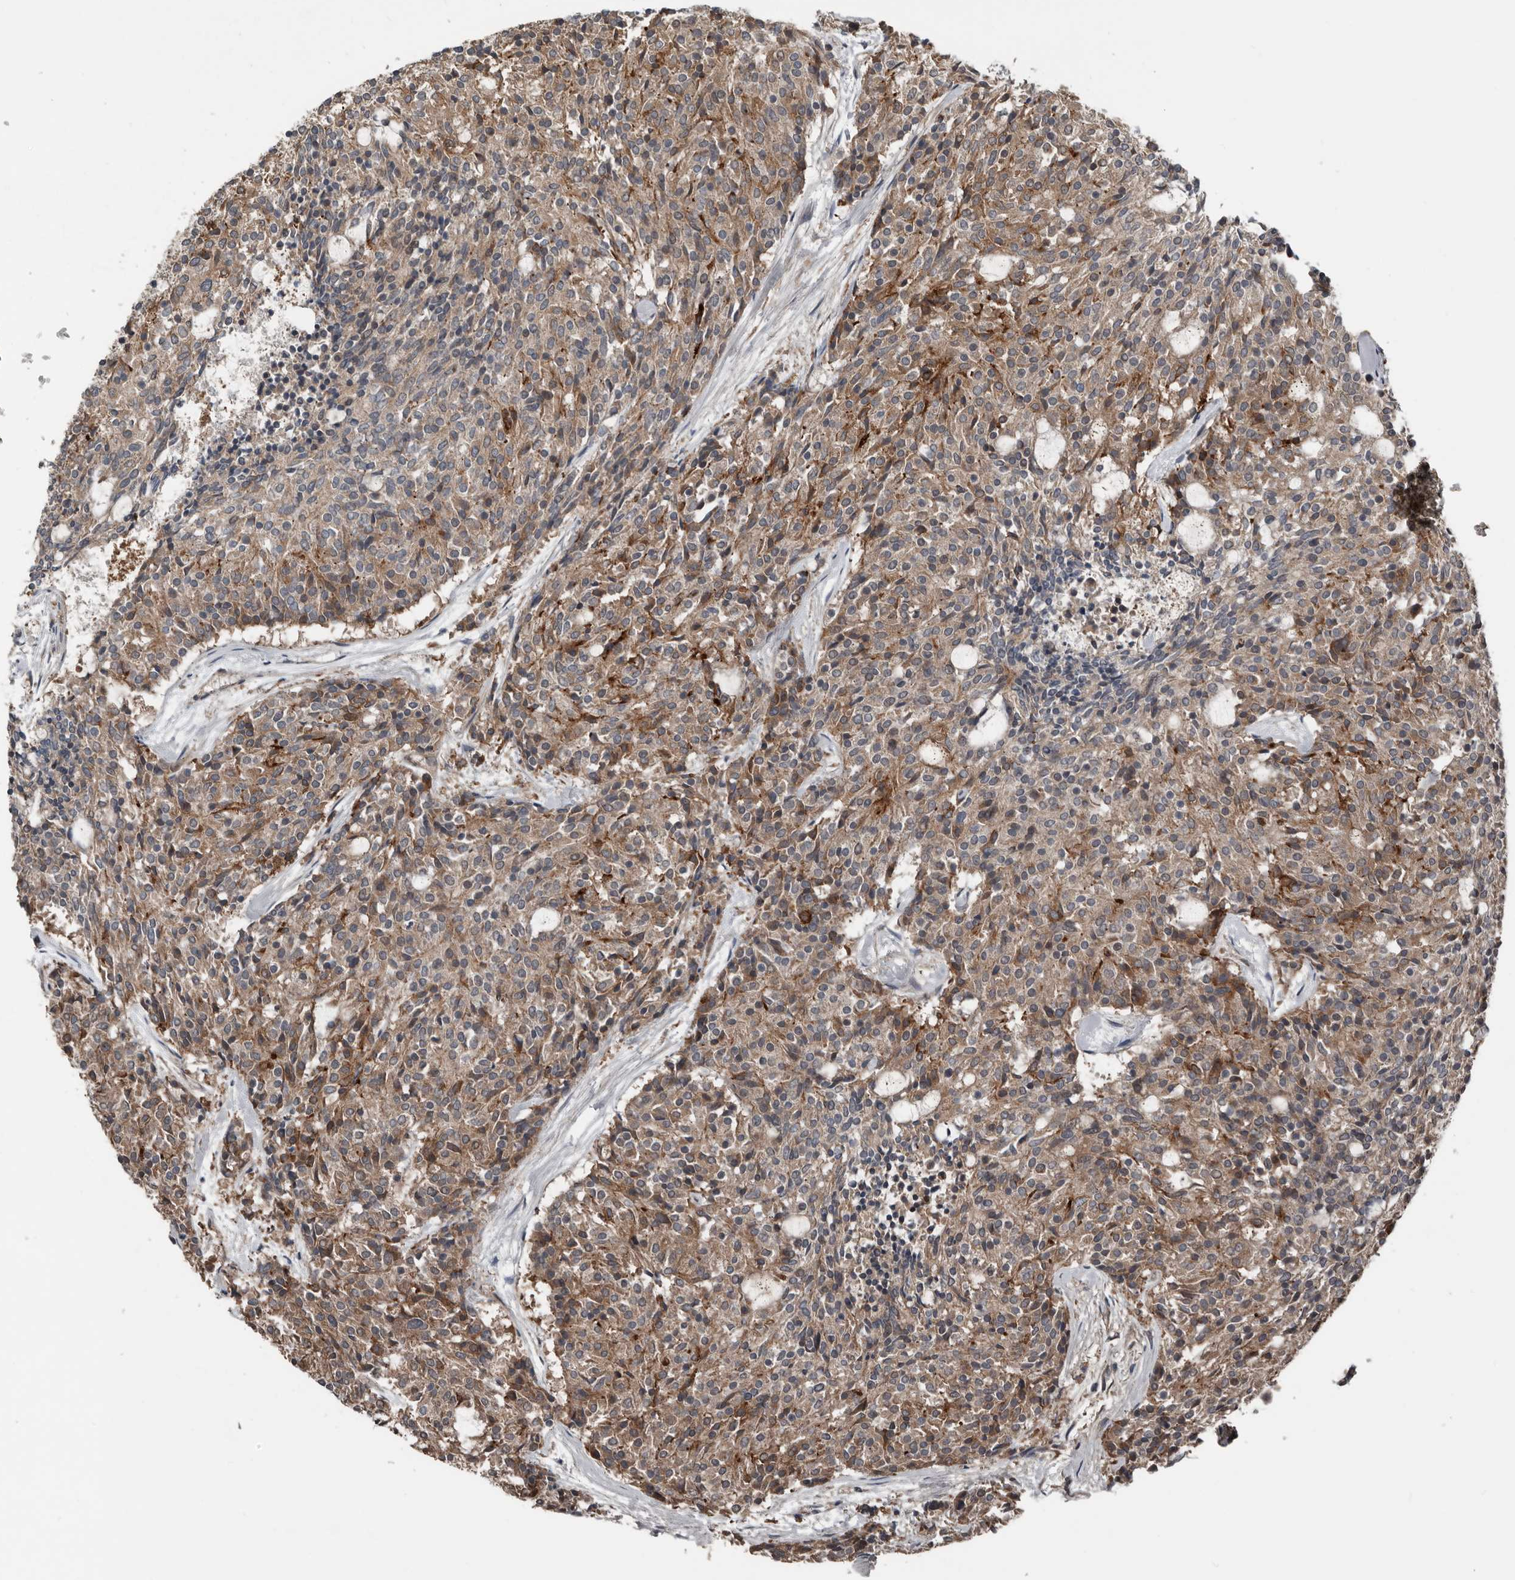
{"staining": {"intensity": "moderate", "quantity": "25%-75%", "location": "cytoplasmic/membranous"}, "tissue": "carcinoid", "cell_type": "Tumor cells", "image_type": "cancer", "snomed": [{"axis": "morphology", "description": "Carcinoid, malignant, NOS"}, {"axis": "topography", "description": "Pancreas"}], "caption": "Immunohistochemistry of human carcinoid shows medium levels of moderate cytoplasmic/membranous expression in about 25%-75% of tumor cells.", "gene": "DNAJB4", "patient": {"sex": "female", "age": 54}}